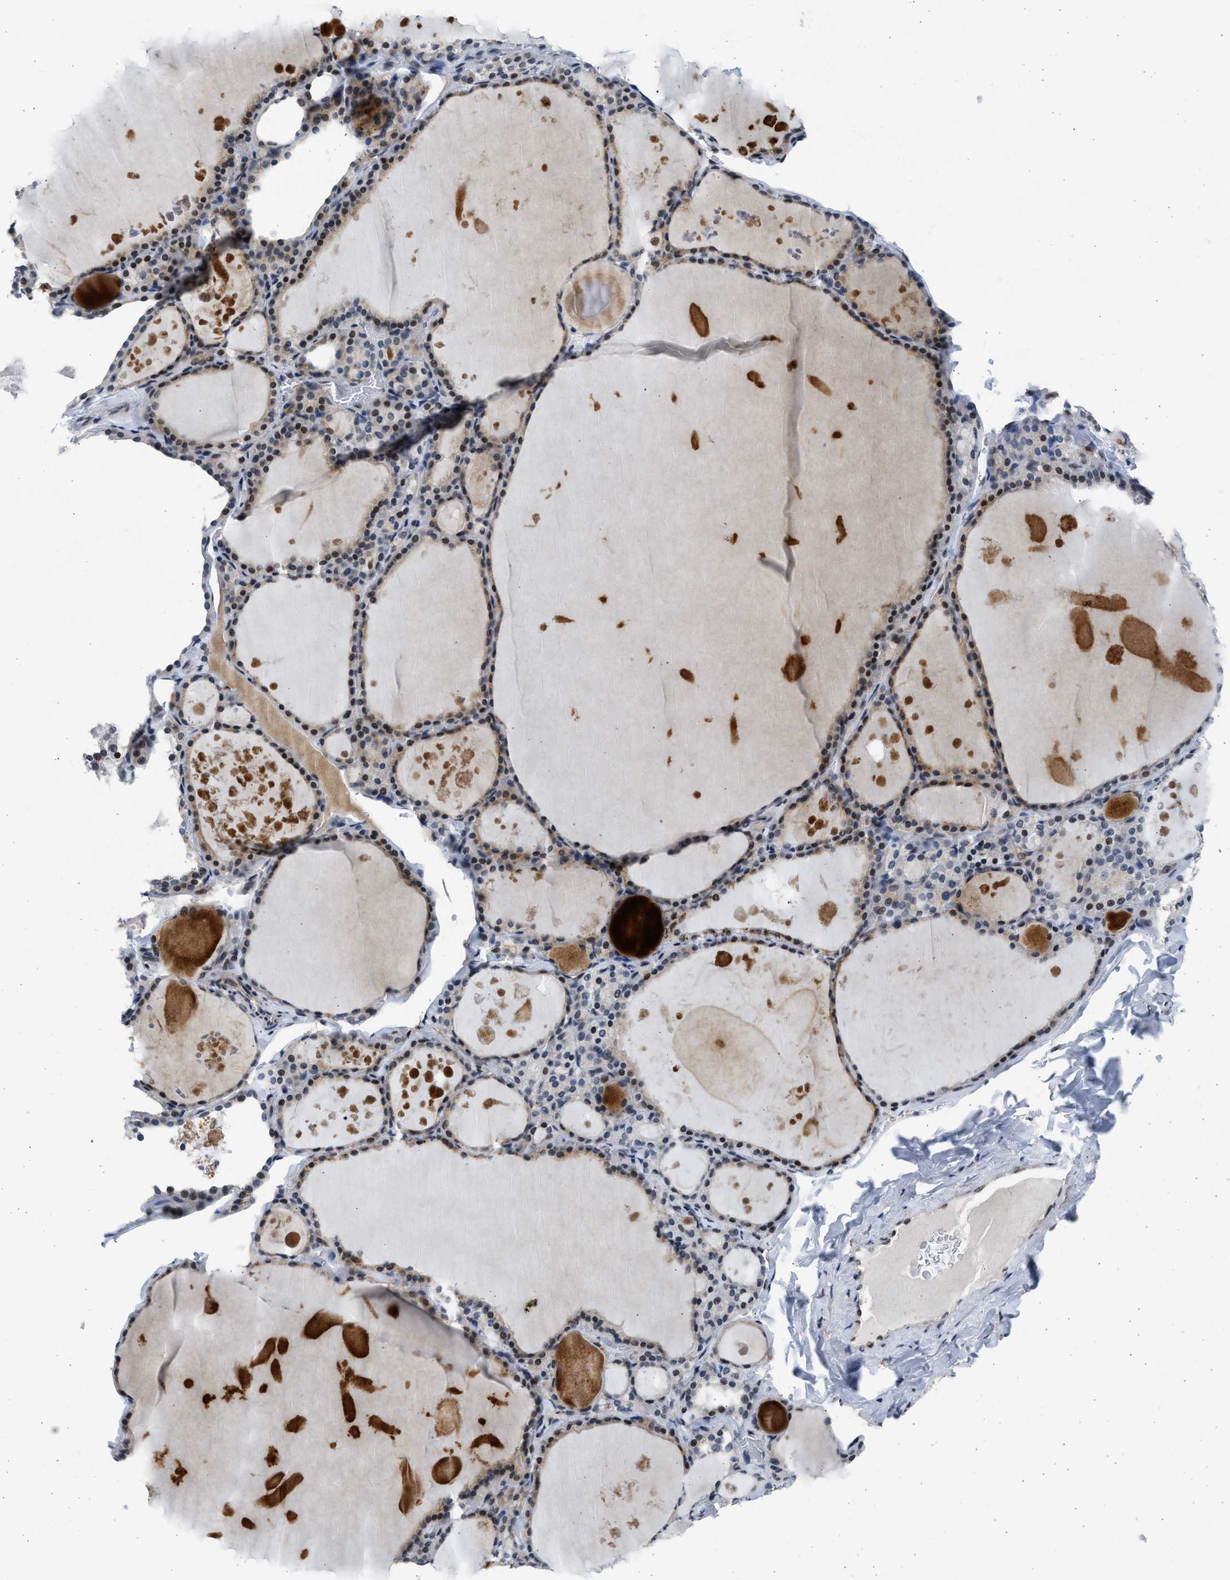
{"staining": {"intensity": "moderate", "quantity": ">75%", "location": "cytoplasmic/membranous,nuclear"}, "tissue": "thyroid gland", "cell_type": "Glandular cells", "image_type": "normal", "snomed": [{"axis": "morphology", "description": "Normal tissue, NOS"}, {"axis": "topography", "description": "Thyroid gland"}], "caption": "Human thyroid gland stained with a brown dye exhibits moderate cytoplasmic/membranous,nuclear positive positivity in about >75% of glandular cells.", "gene": "HMGN3", "patient": {"sex": "male", "age": 56}}